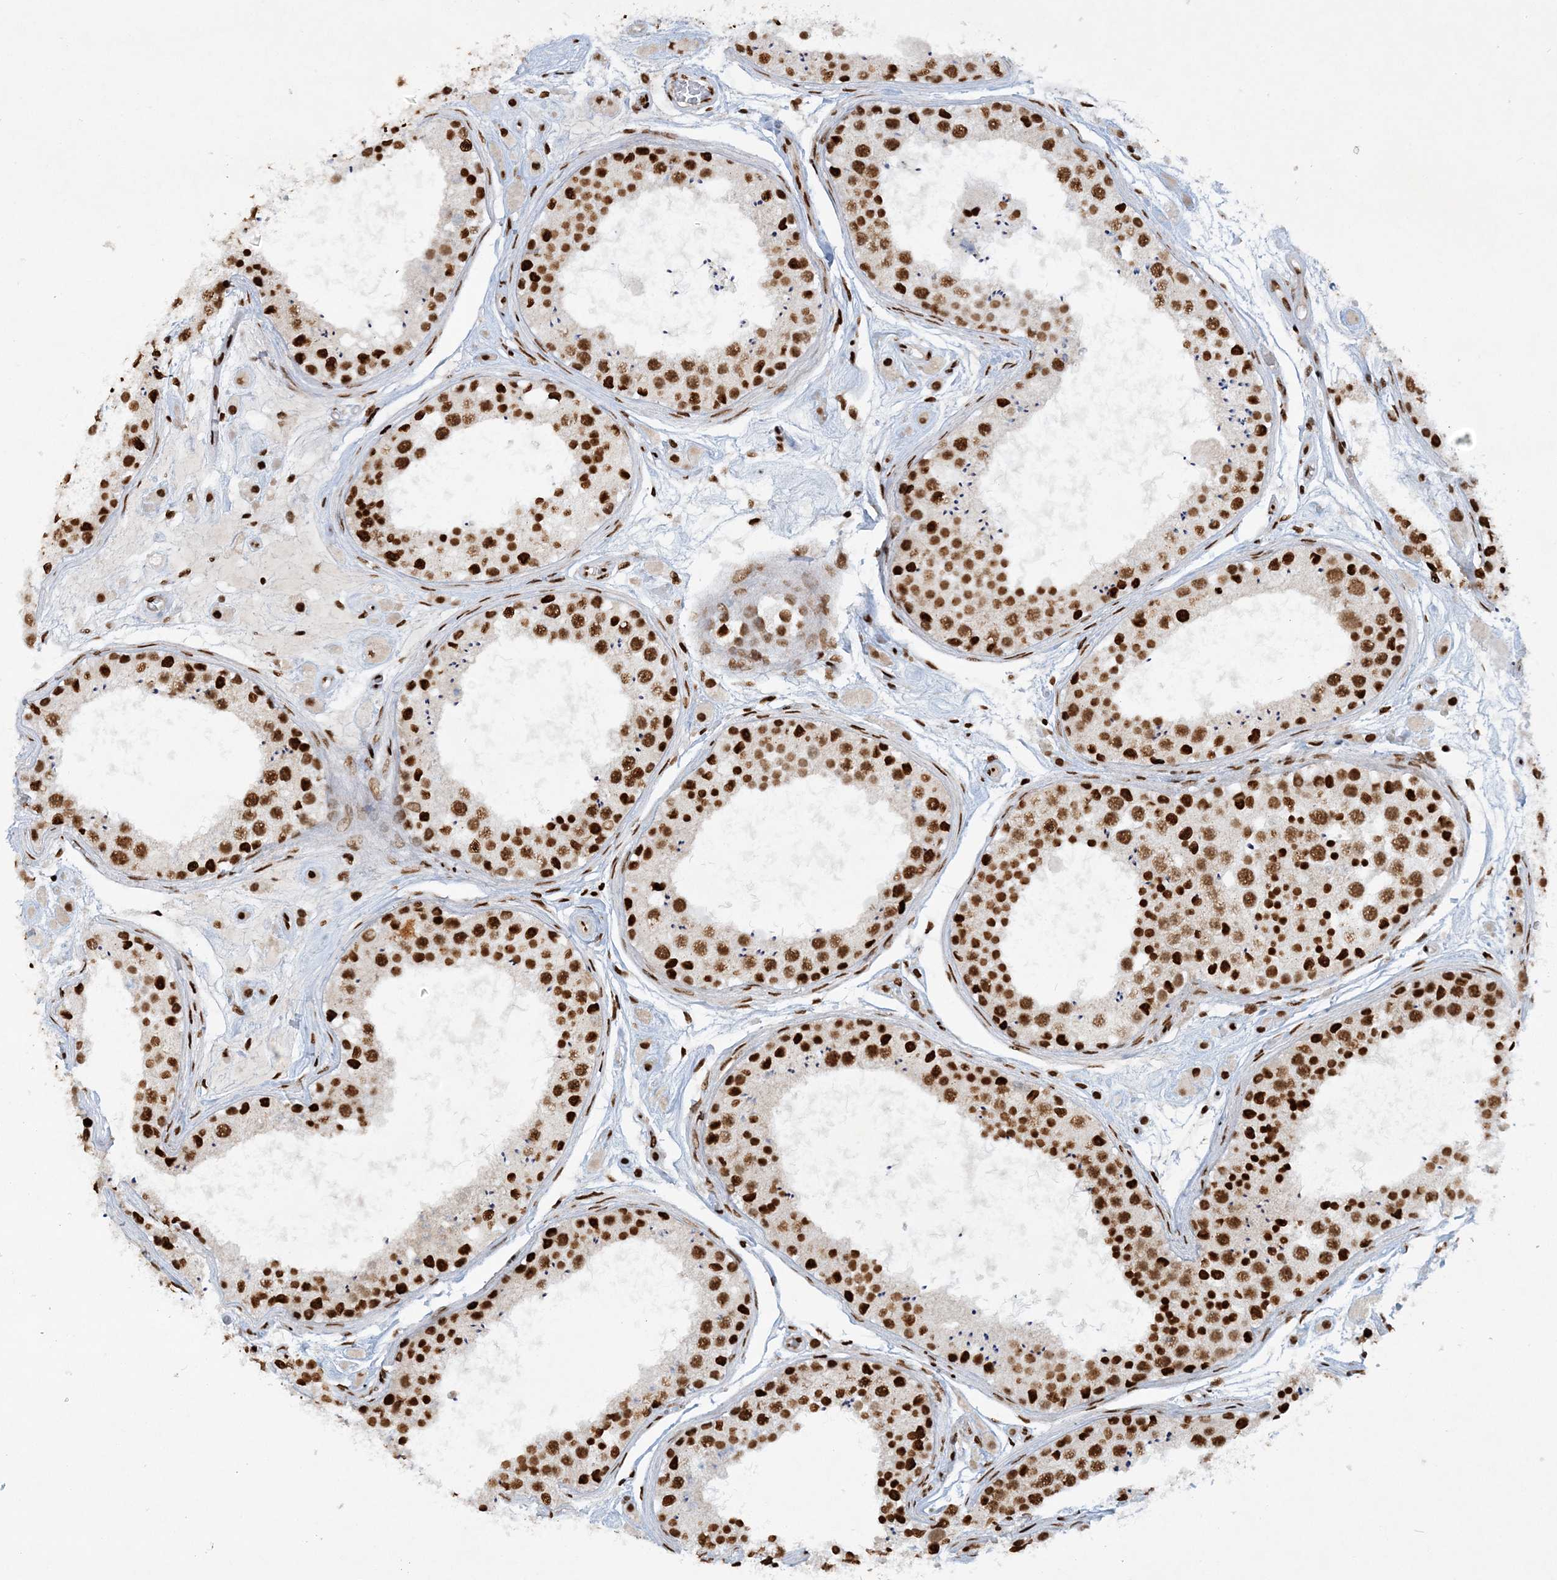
{"staining": {"intensity": "strong", "quantity": ">75%", "location": "nuclear"}, "tissue": "testis", "cell_type": "Cells in seminiferous ducts", "image_type": "normal", "snomed": [{"axis": "morphology", "description": "Normal tissue, NOS"}, {"axis": "topography", "description": "Testis"}], "caption": "This photomicrograph shows immunohistochemistry staining of normal human testis, with high strong nuclear positivity in approximately >75% of cells in seminiferous ducts.", "gene": "DELE1", "patient": {"sex": "male", "age": 25}}